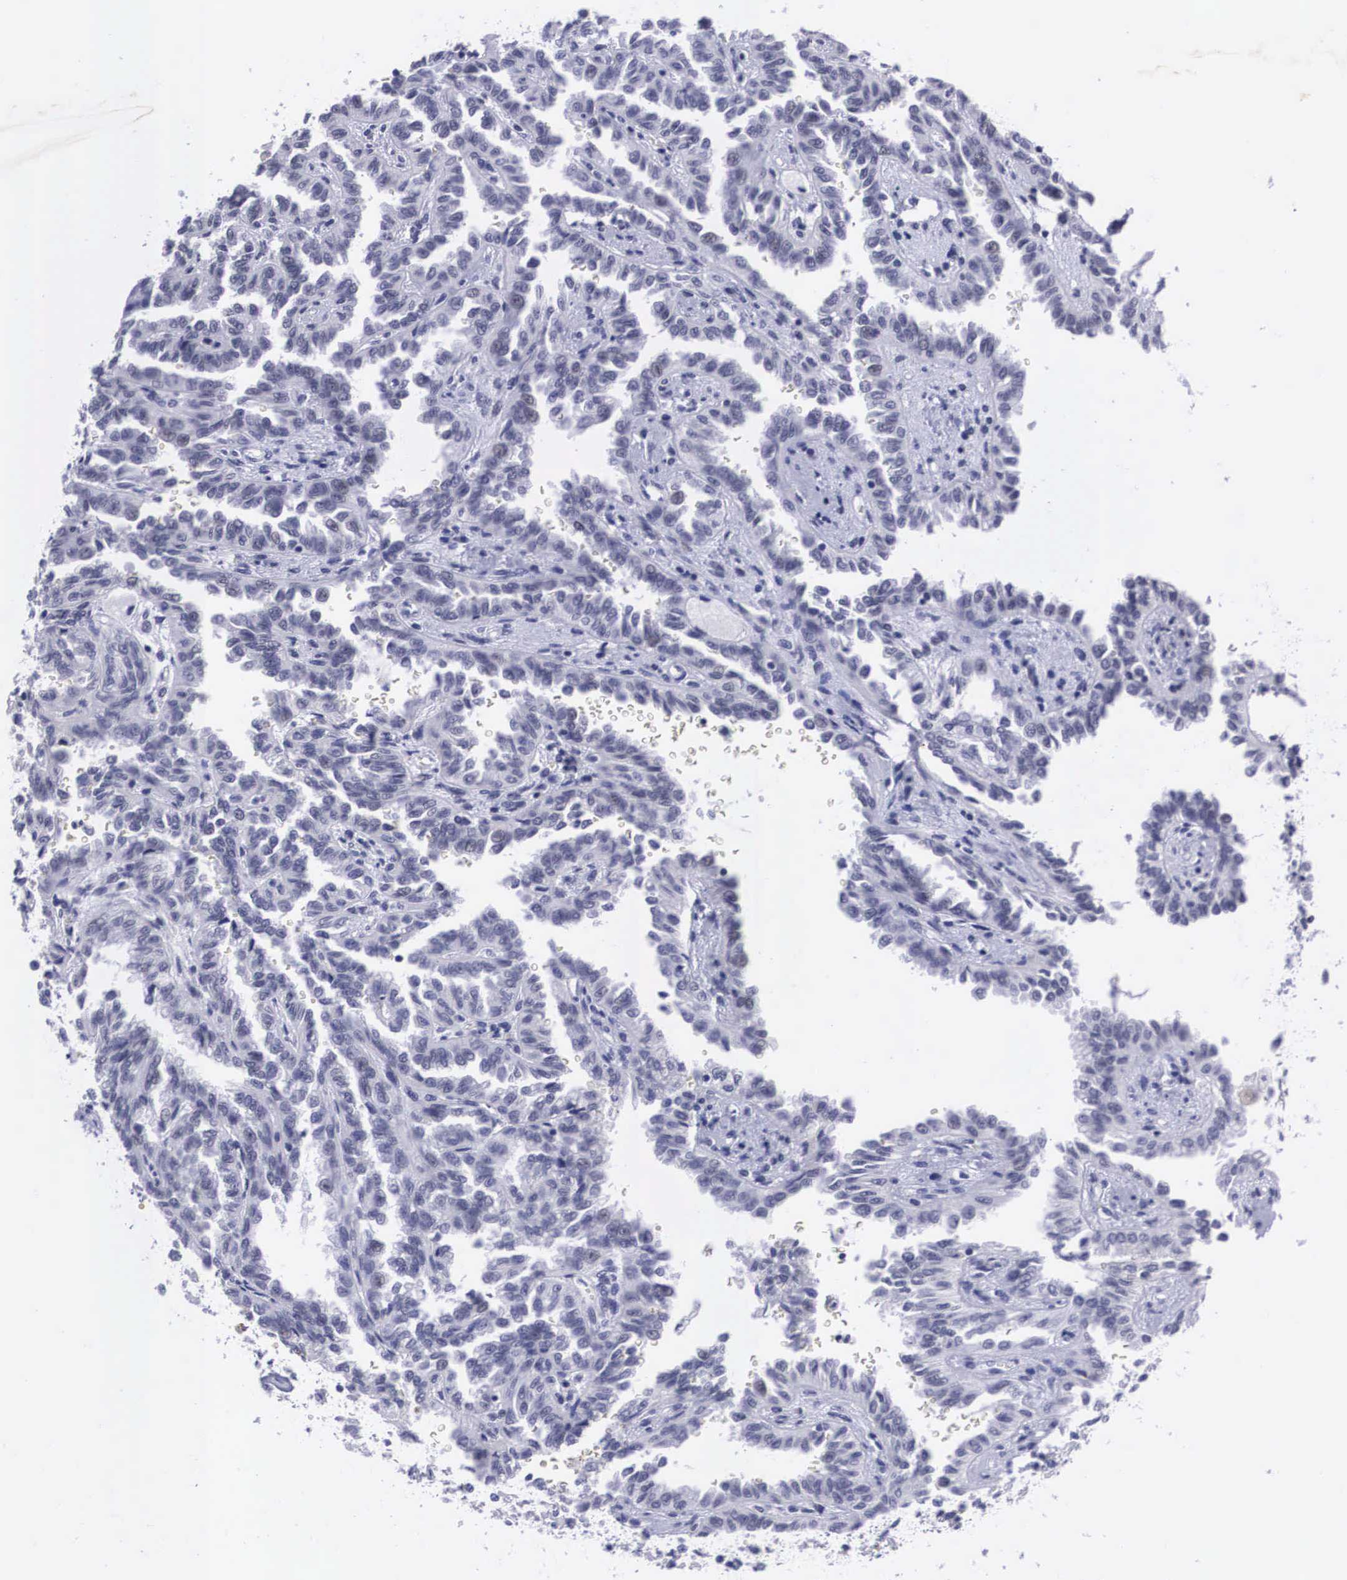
{"staining": {"intensity": "negative", "quantity": "none", "location": "none"}, "tissue": "renal cancer", "cell_type": "Tumor cells", "image_type": "cancer", "snomed": [{"axis": "morphology", "description": "Inflammation, NOS"}, {"axis": "morphology", "description": "Adenocarcinoma, NOS"}, {"axis": "topography", "description": "Kidney"}], "caption": "This is a image of IHC staining of renal cancer, which shows no staining in tumor cells.", "gene": "C22orf31", "patient": {"sex": "male", "age": 68}}